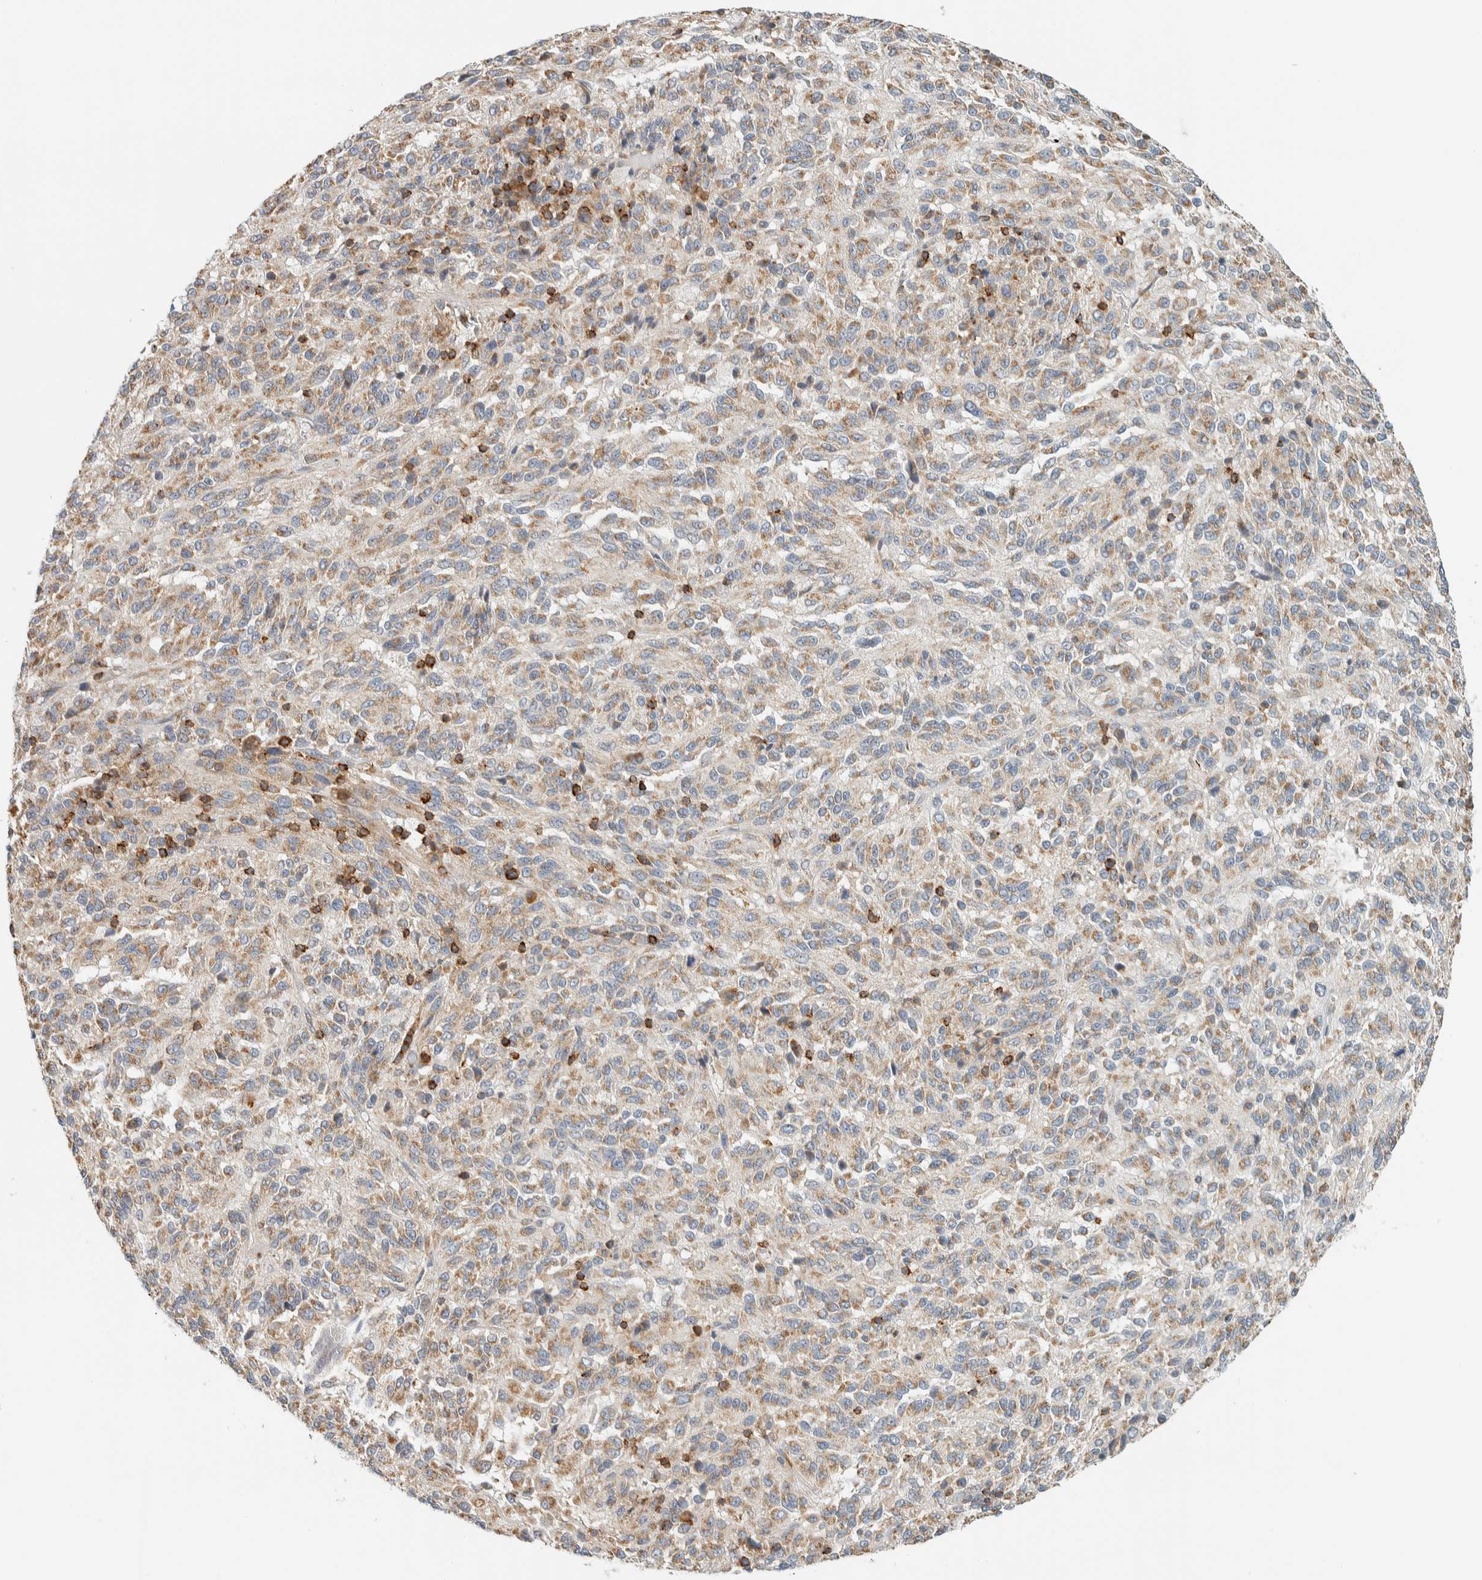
{"staining": {"intensity": "weak", "quantity": ">75%", "location": "cytoplasmic/membranous"}, "tissue": "melanoma", "cell_type": "Tumor cells", "image_type": "cancer", "snomed": [{"axis": "morphology", "description": "Malignant melanoma, Metastatic site"}, {"axis": "topography", "description": "Lung"}], "caption": "IHC photomicrograph of neoplastic tissue: human malignant melanoma (metastatic site) stained using IHC displays low levels of weak protein expression localized specifically in the cytoplasmic/membranous of tumor cells, appearing as a cytoplasmic/membranous brown color.", "gene": "CCDC57", "patient": {"sex": "male", "age": 64}}